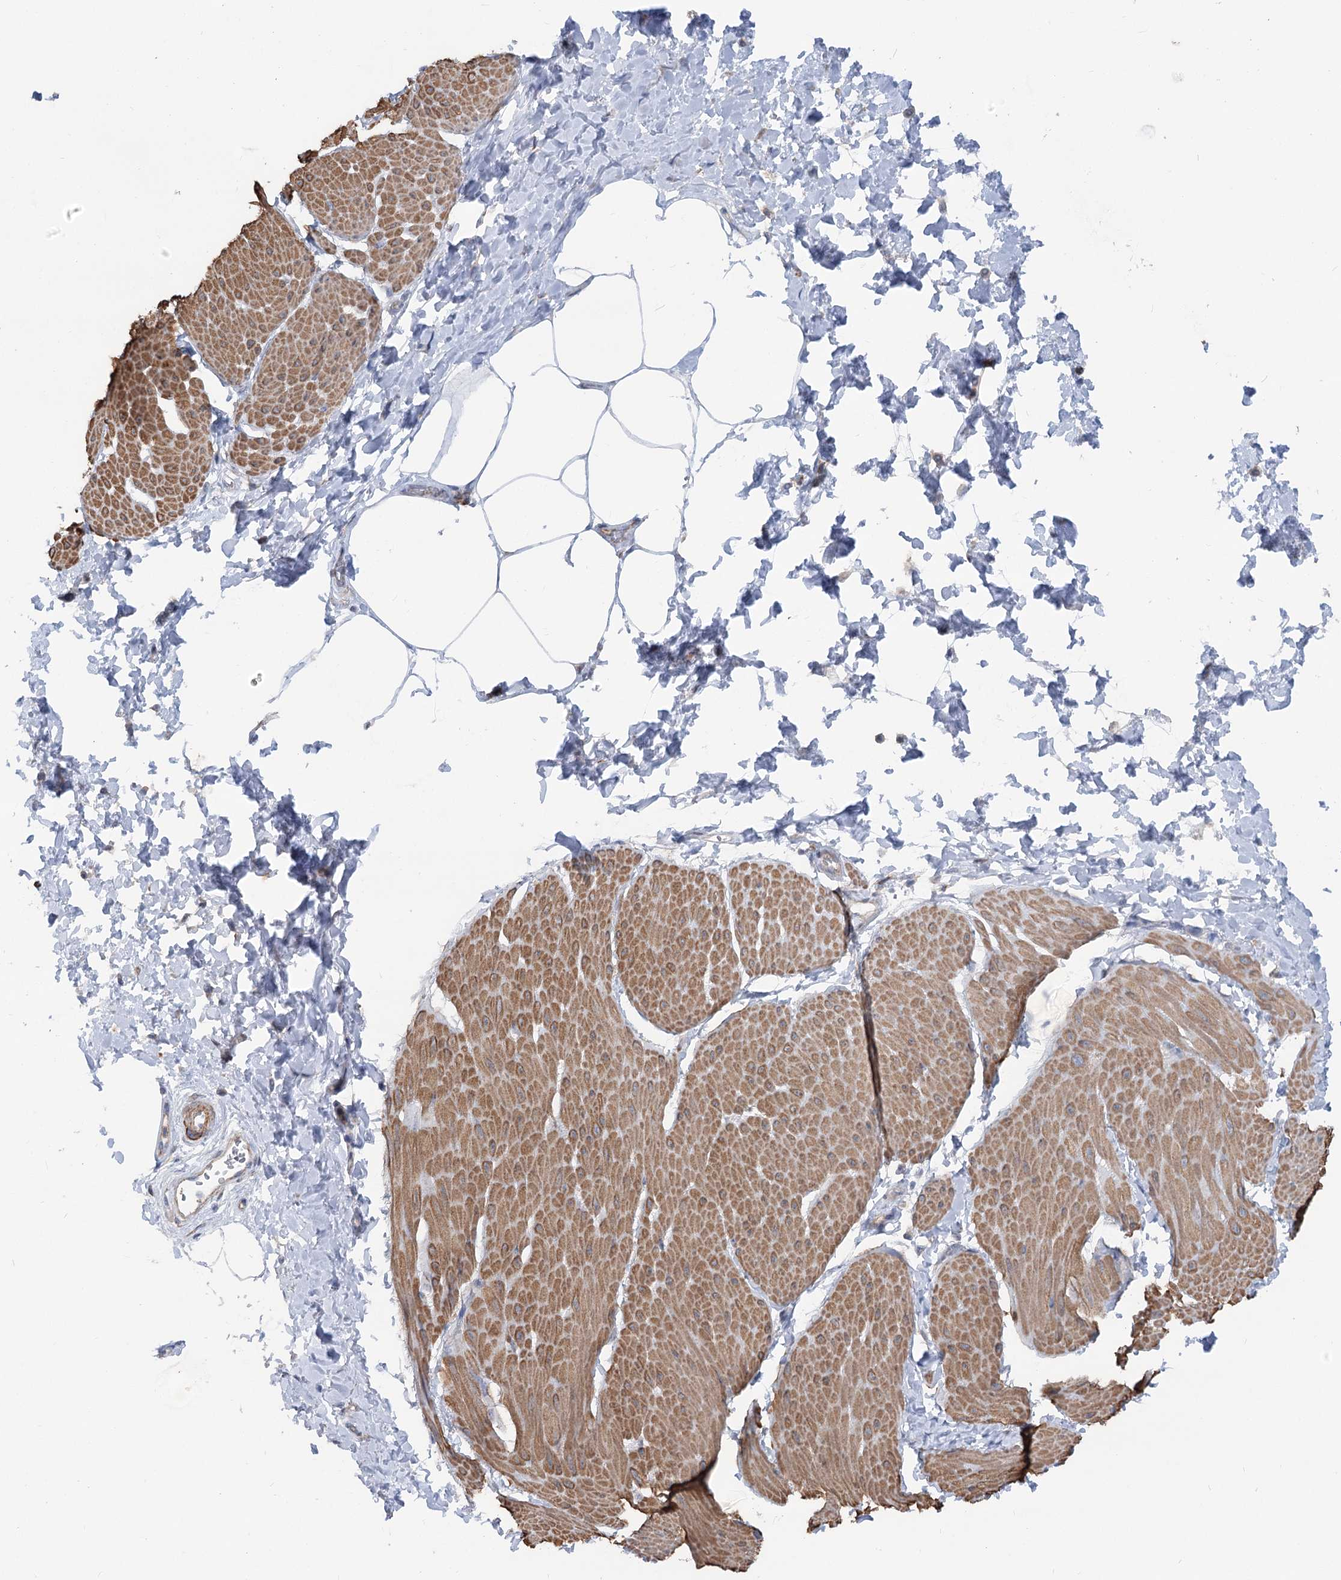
{"staining": {"intensity": "moderate", "quantity": ">75%", "location": "cytoplasmic/membranous"}, "tissue": "smooth muscle", "cell_type": "Smooth muscle cells", "image_type": "normal", "snomed": [{"axis": "morphology", "description": "Urothelial carcinoma, High grade"}, {"axis": "topography", "description": "Urinary bladder"}], "caption": "Immunohistochemical staining of benign human smooth muscle exhibits moderate cytoplasmic/membranous protein positivity in approximately >75% of smooth muscle cells.", "gene": "LARP1B", "patient": {"sex": "male", "age": 46}}